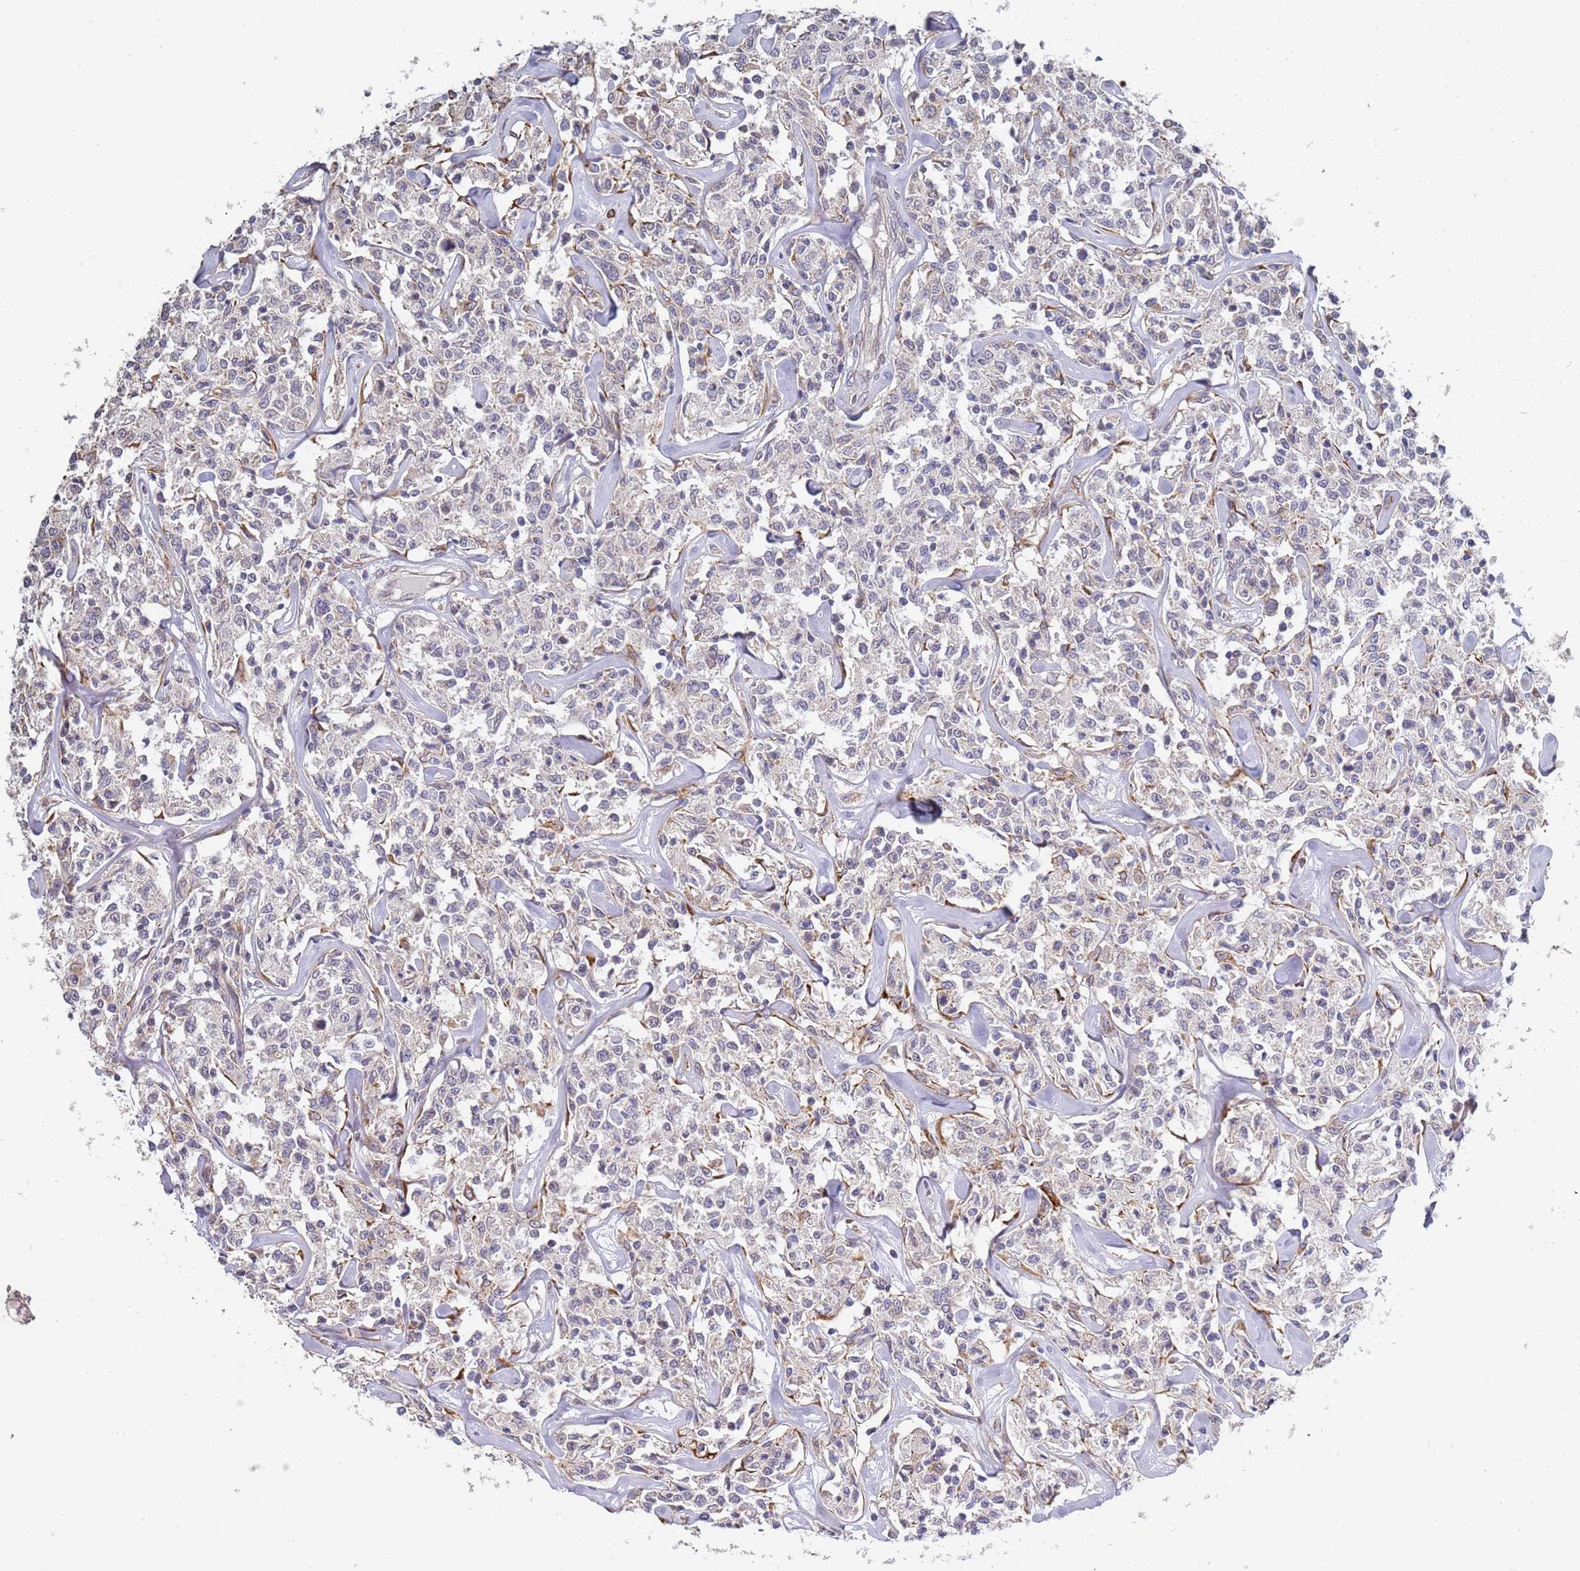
{"staining": {"intensity": "negative", "quantity": "none", "location": "none"}, "tissue": "lymphoma", "cell_type": "Tumor cells", "image_type": "cancer", "snomed": [{"axis": "morphology", "description": "Malignant lymphoma, non-Hodgkin's type, Low grade"}, {"axis": "topography", "description": "Small intestine"}], "caption": "Immunohistochemistry of human low-grade malignant lymphoma, non-Hodgkin's type demonstrates no staining in tumor cells.", "gene": "VRK2", "patient": {"sex": "female", "age": 59}}